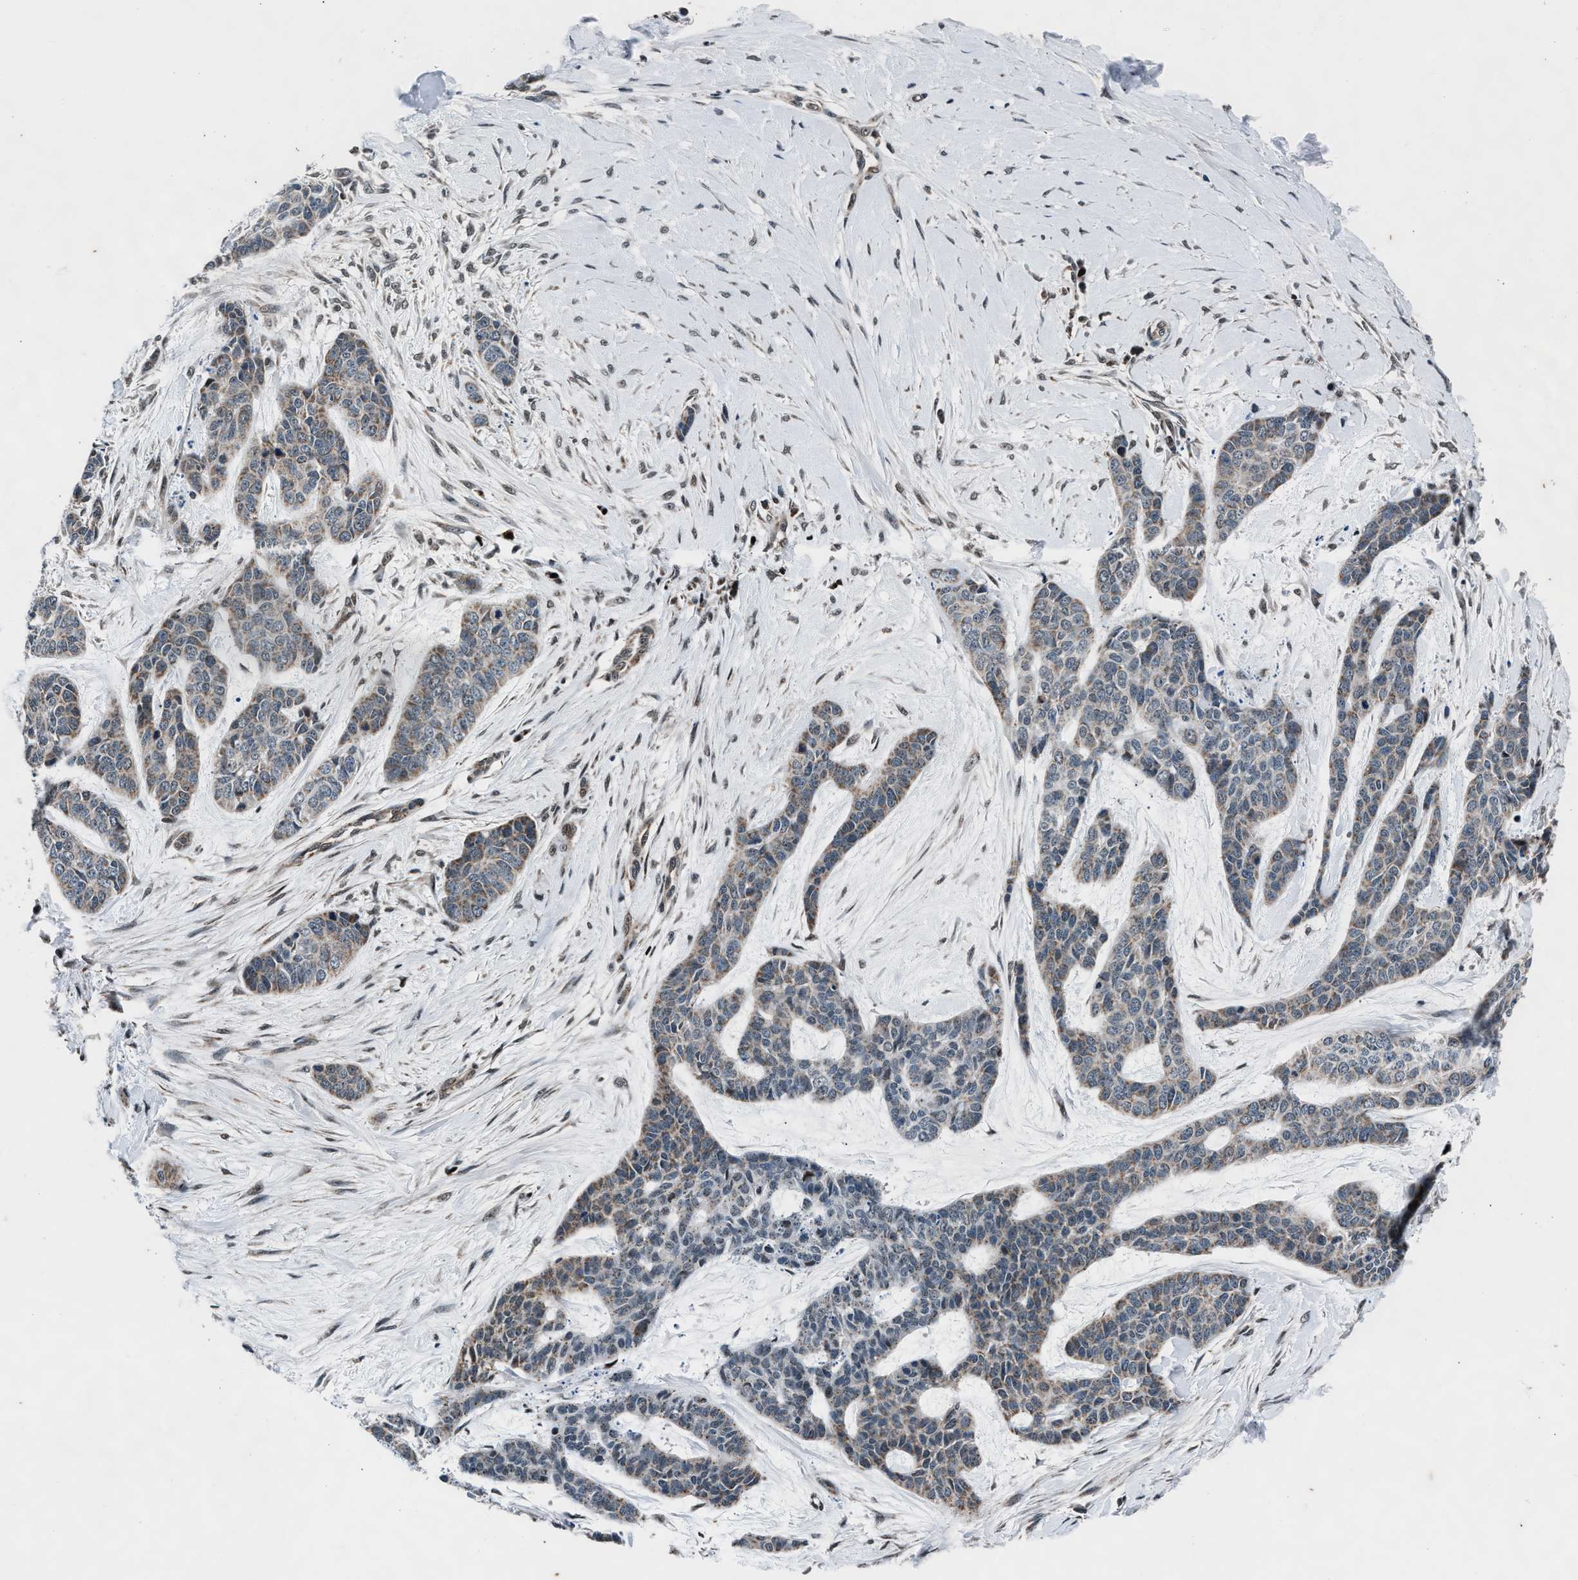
{"staining": {"intensity": "weak", "quantity": "25%-75%", "location": "cytoplasmic/membranous"}, "tissue": "skin cancer", "cell_type": "Tumor cells", "image_type": "cancer", "snomed": [{"axis": "morphology", "description": "Basal cell carcinoma"}, {"axis": "topography", "description": "Skin"}], "caption": "This histopathology image displays immunohistochemistry (IHC) staining of skin cancer, with low weak cytoplasmic/membranous expression in about 25%-75% of tumor cells.", "gene": "PRRC2B", "patient": {"sex": "female", "age": 64}}